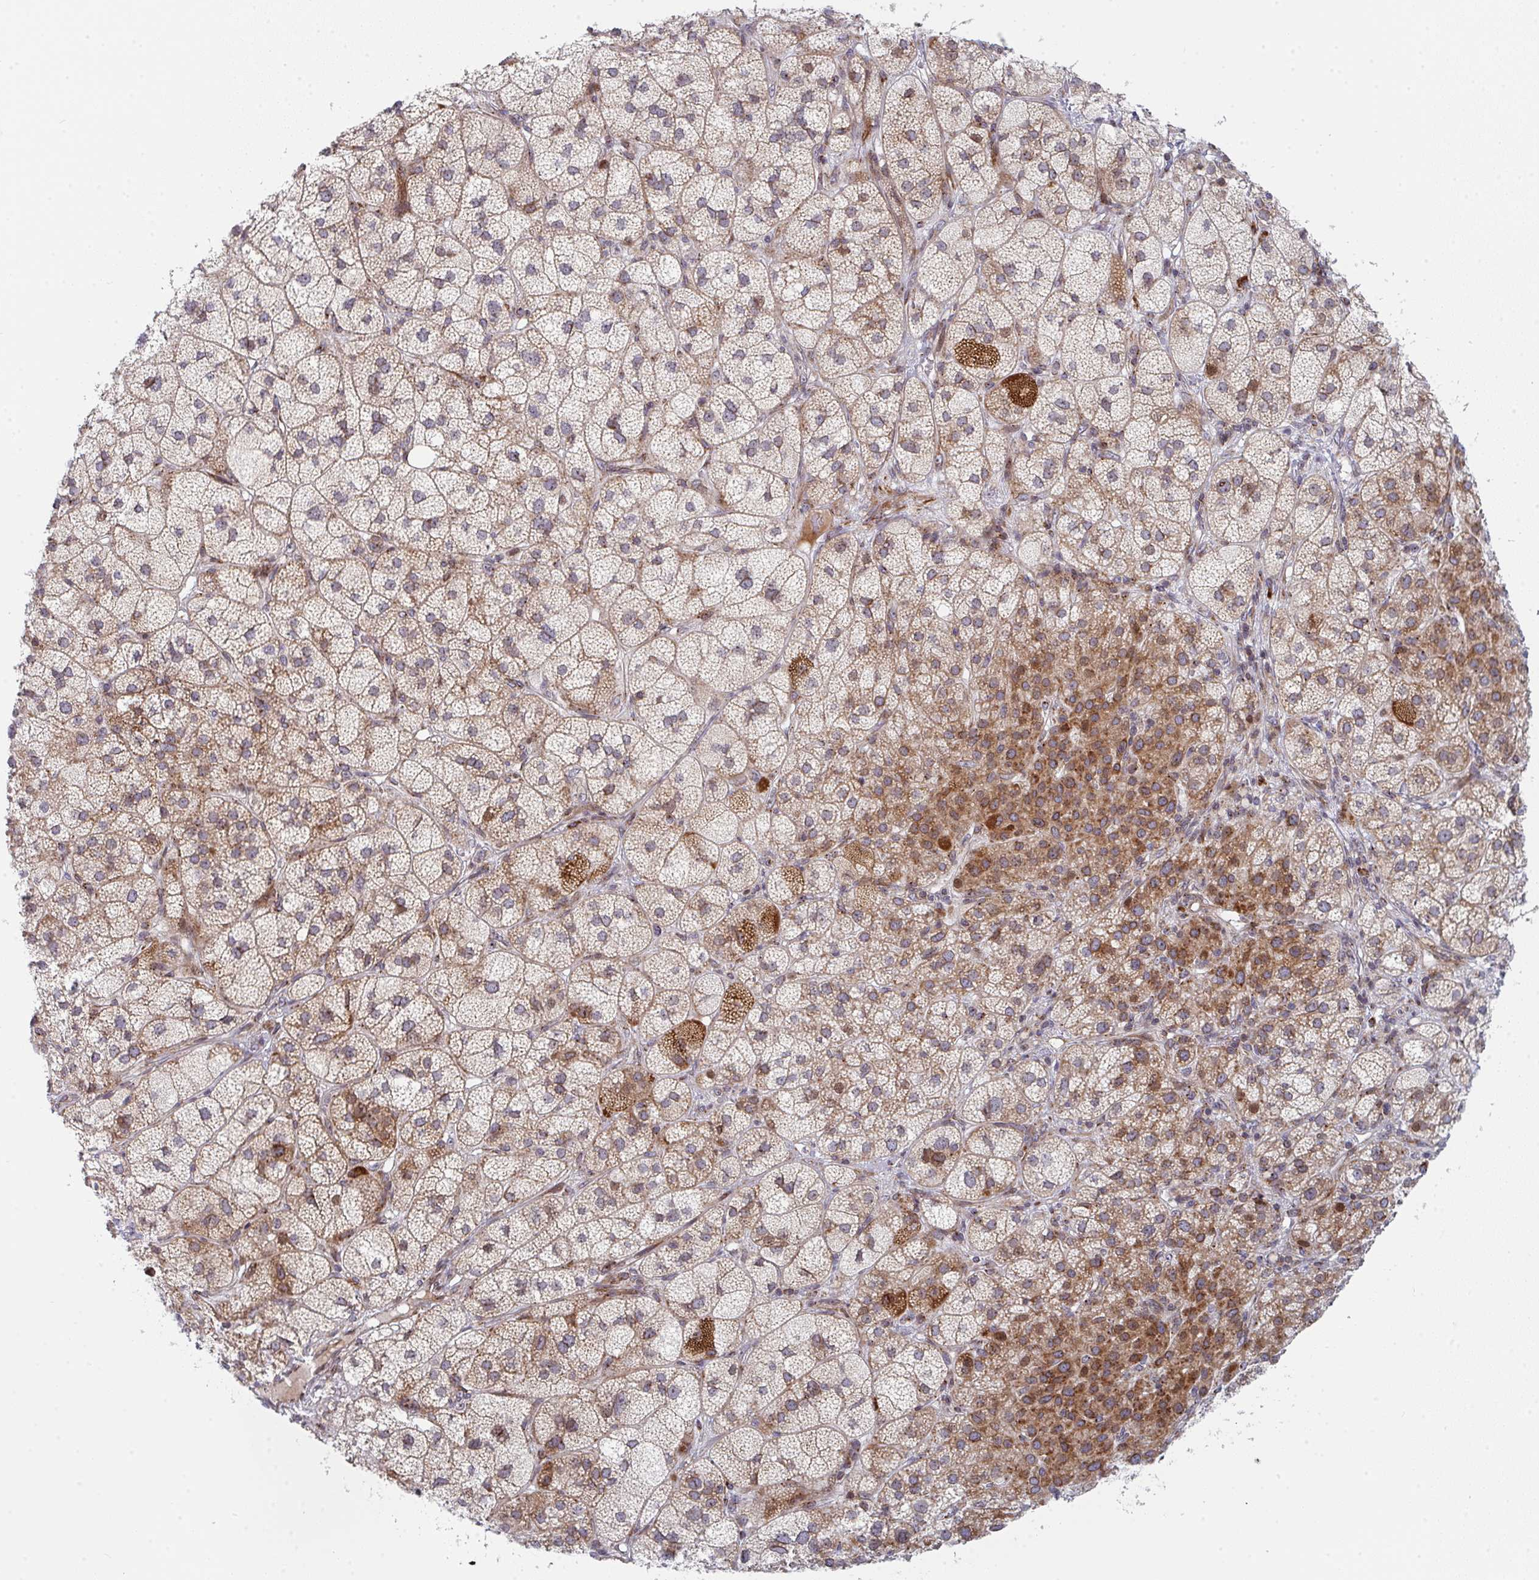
{"staining": {"intensity": "moderate", "quantity": ">75%", "location": "cytoplasmic/membranous,nuclear"}, "tissue": "adrenal gland", "cell_type": "Glandular cells", "image_type": "normal", "snomed": [{"axis": "morphology", "description": "Normal tissue, NOS"}, {"axis": "topography", "description": "Adrenal gland"}], "caption": "High-magnification brightfield microscopy of benign adrenal gland stained with DAB (3,3'-diaminobenzidine) (brown) and counterstained with hematoxylin (blue). glandular cells exhibit moderate cytoplasmic/membranous,nuclear staining is appreciated in about>75% of cells.", "gene": "PRKCH", "patient": {"sex": "female", "age": 60}}